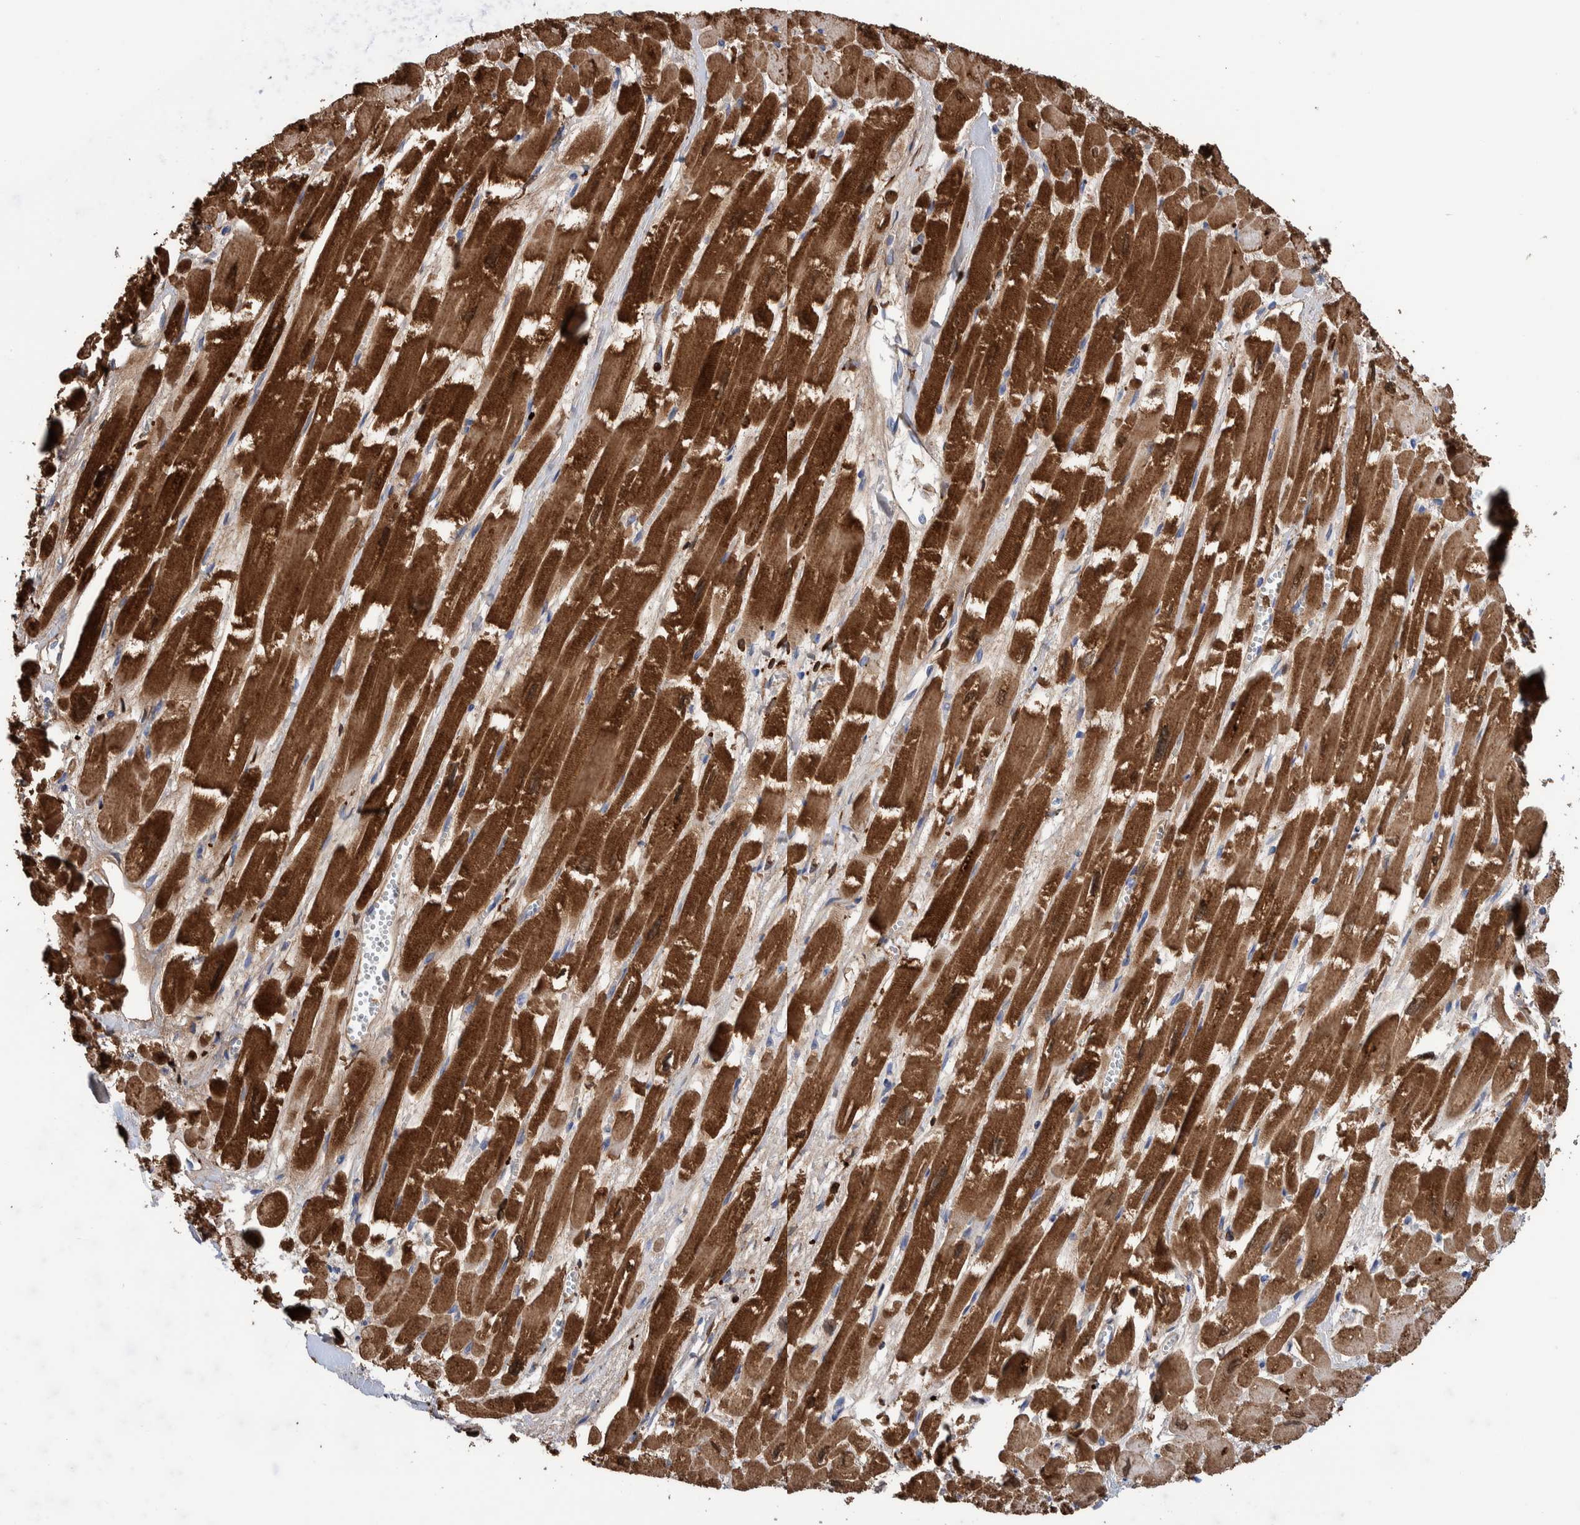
{"staining": {"intensity": "strong", "quantity": ">75%", "location": "cytoplasmic/membranous"}, "tissue": "heart muscle", "cell_type": "Cardiomyocytes", "image_type": "normal", "snomed": [{"axis": "morphology", "description": "Normal tissue, NOS"}, {"axis": "topography", "description": "Heart"}], "caption": "An image of heart muscle stained for a protein exhibits strong cytoplasmic/membranous brown staining in cardiomyocytes.", "gene": "DECR1", "patient": {"sex": "male", "age": 54}}